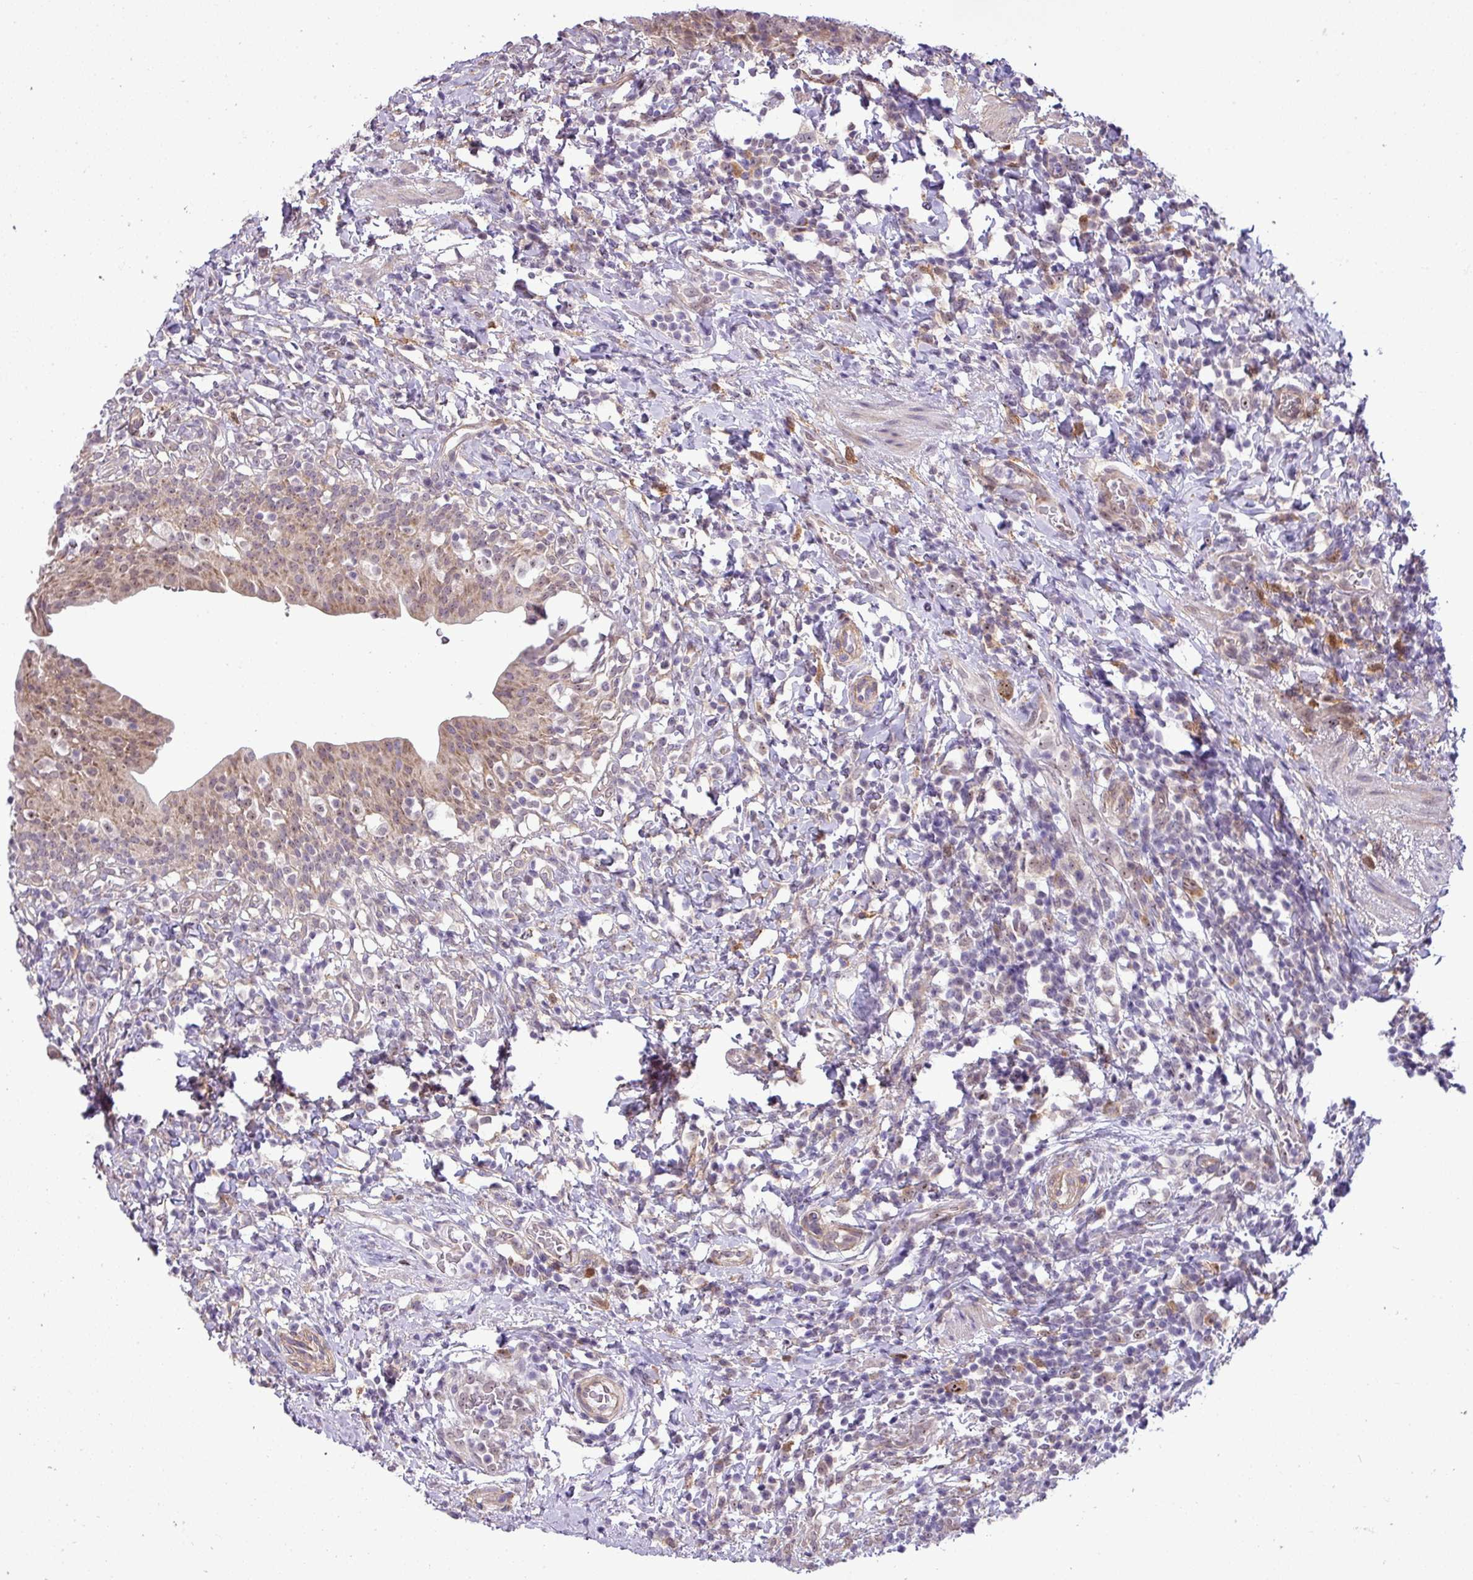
{"staining": {"intensity": "strong", "quantity": "25%-75%", "location": "nuclear"}, "tissue": "urinary bladder", "cell_type": "Urothelial cells", "image_type": "normal", "snomed": [{"axis": "morphology", "description": "Normal tissue, NOS"}, {"axis": "morphology", "description": "Inflammation, NOS"}, {"axis": "topography", "description": "Urinary bladder"}], "caption": "Benign urinary bladder was stained to show a protein in brown. There is high levels of strong nuclear expression in approximately 25%-75% of urothelial cells. (DAB IHC, brown staining for protein, blue staining for nuclei).", "gene": "MAK16", "patient": {"sex": "male", "age": 64}}